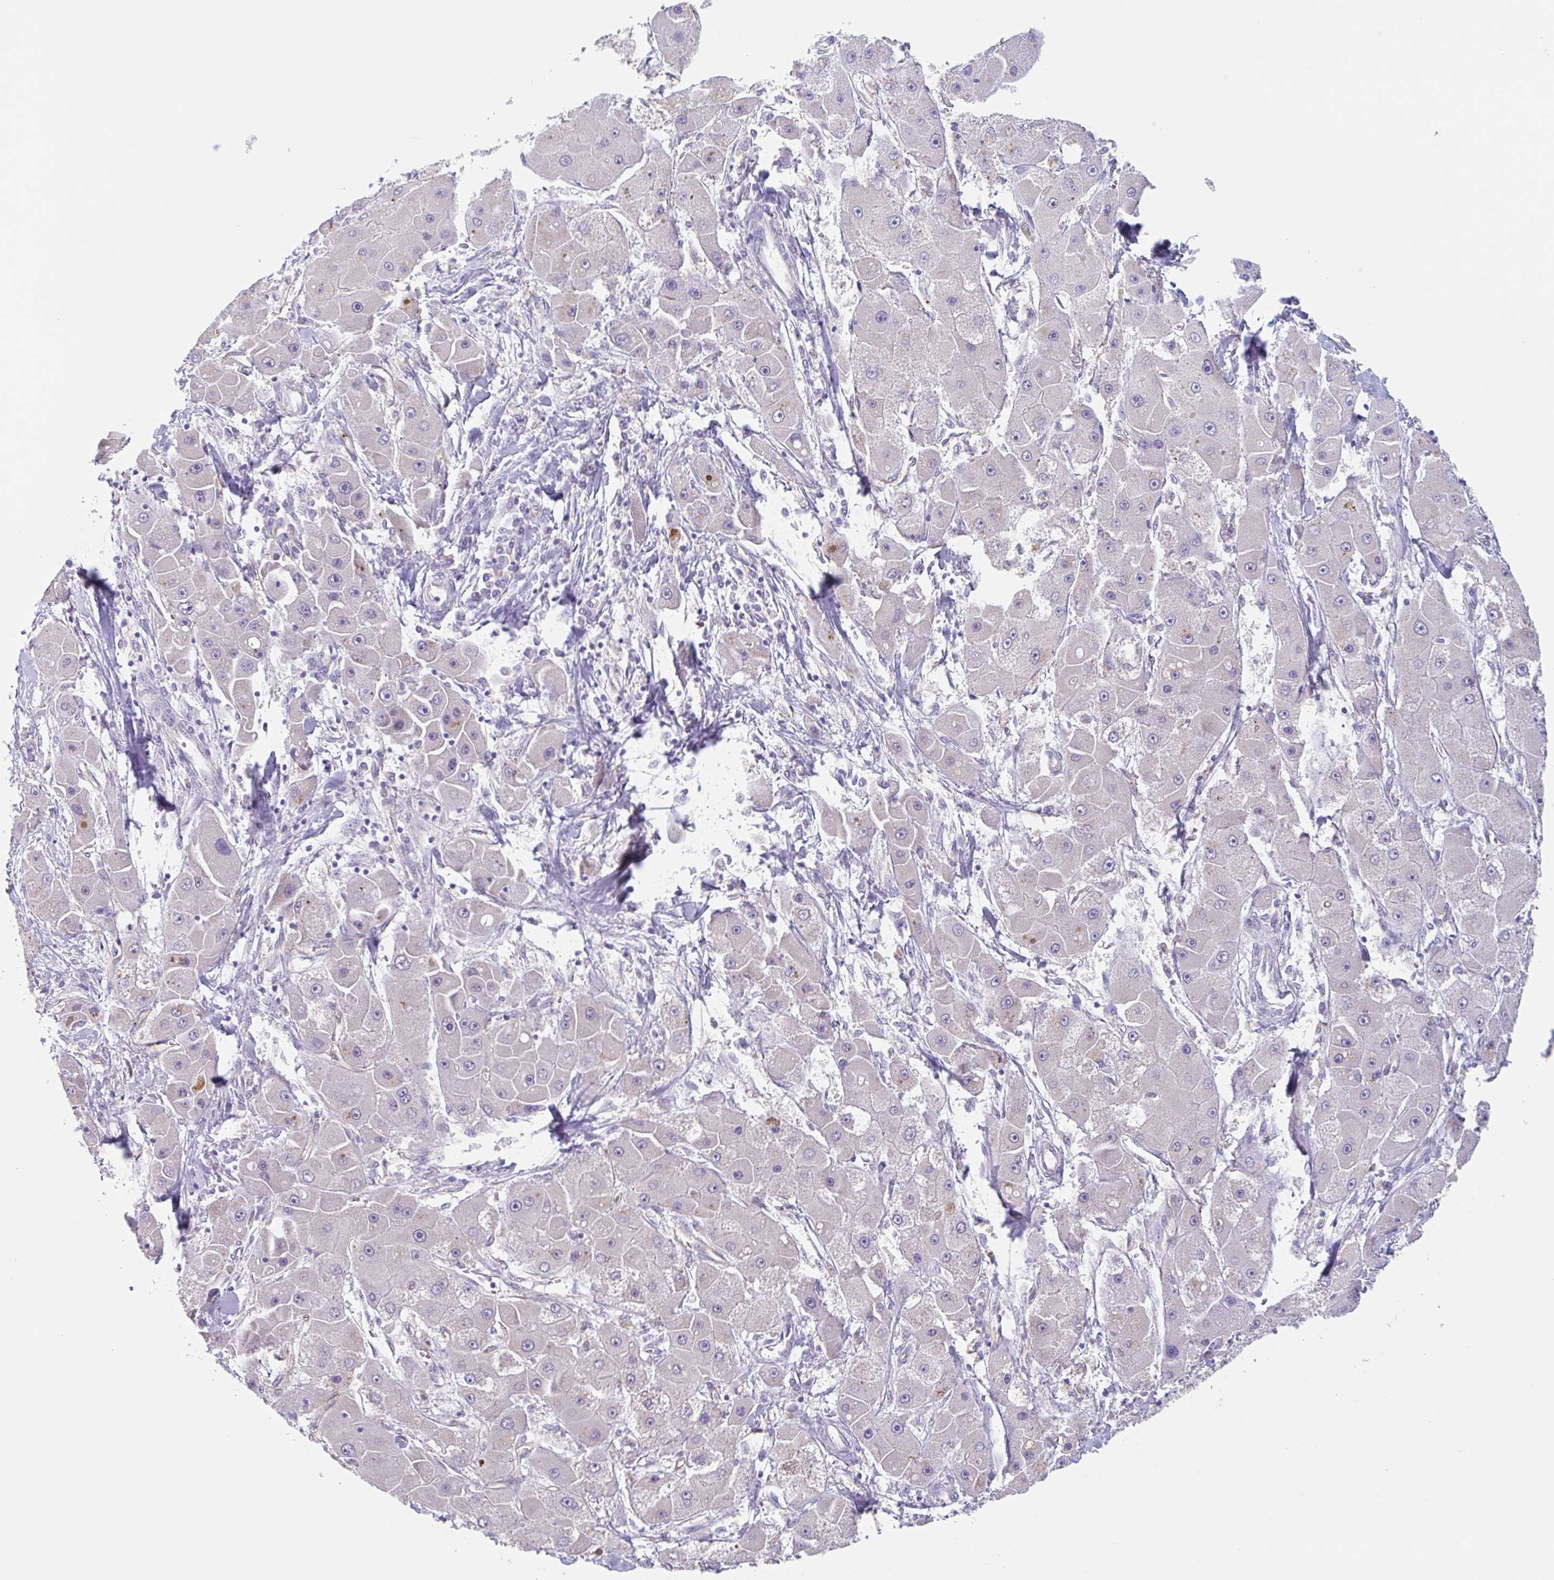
{"staining": {"intensity": "negative", "quantity": "none", "location": "none"}, "tissue": "liver cancer", "cell_type": "Tumor cells", "image_type": "cancer", "snomed": [{"axis": "morphology", "description": "Carcinoma, Hepatocellular, NOS"}, {"axis": "topography", "description": "Liver"}], "caption": "This is an IHC histopathology image of hepatocellular carcinoma (liver). There is no positivity in tumor cells.", "gene": "EHD4", "patient": {"sex": "male", "age": 24}}